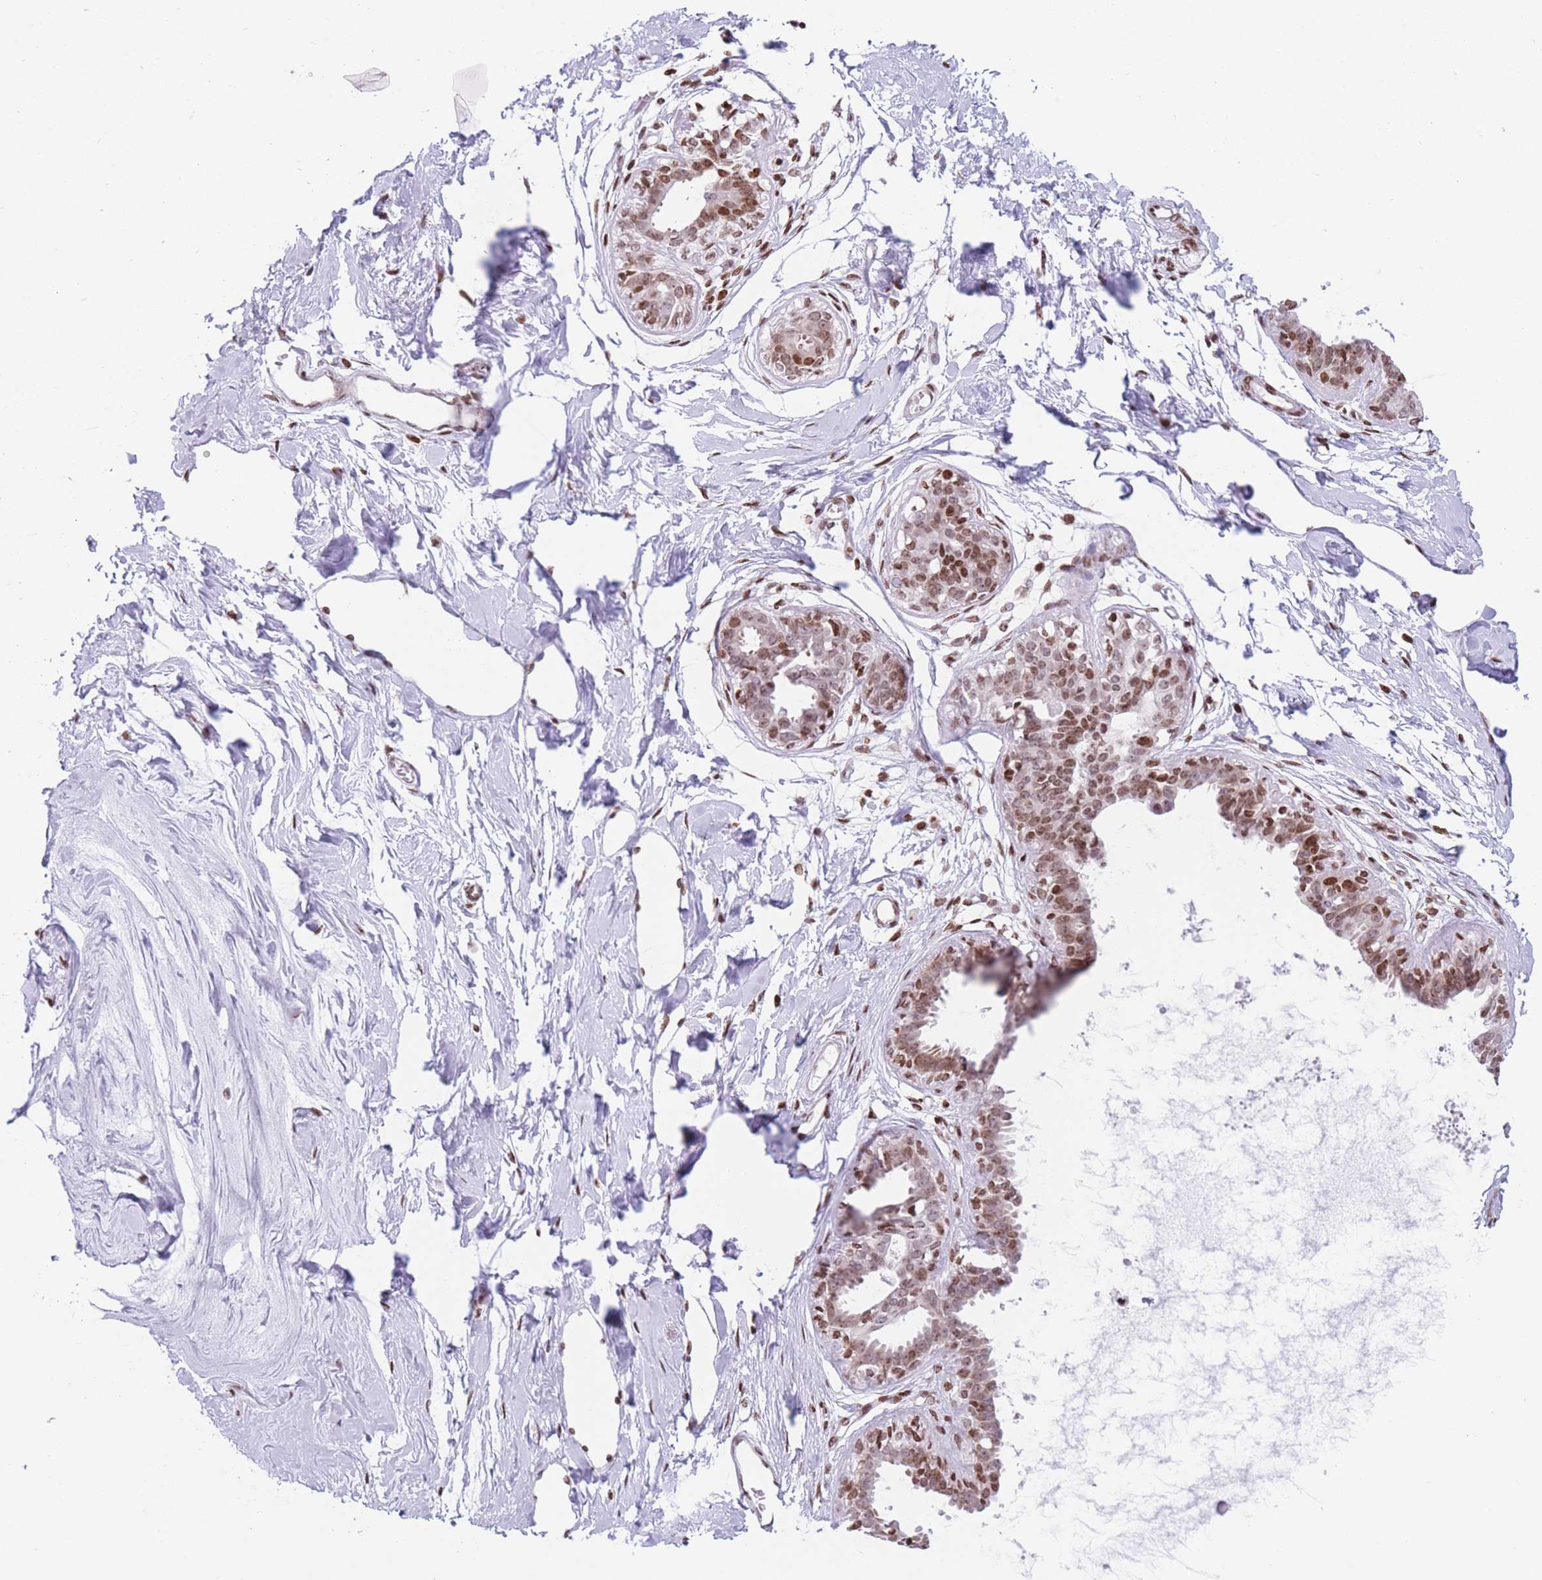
{"staining": {"intensity": "negative", "quantity": "none", "location": "none"}, "tissue": "breast", "cell_type": "Adipocytes", "image_type": "normal", "snomed": [{"axis": "morphology", "description": "Normal tissue, NOS"}, {"axis": "topography", "description": "Breast"}], "caption": "High magnification brightfield microscopy of unremarkable breast stained with DAB (brown) and counterstained with hematoxylin (blue): adipocytes show no significant positivity. (DAB (3,3'-diaminobenzidine) immunohistochemistry (IHC) visualized using brightfield microscopy, high magnification).", "gene": "AK9", "patient": {"sex": "female", "age": 45}}